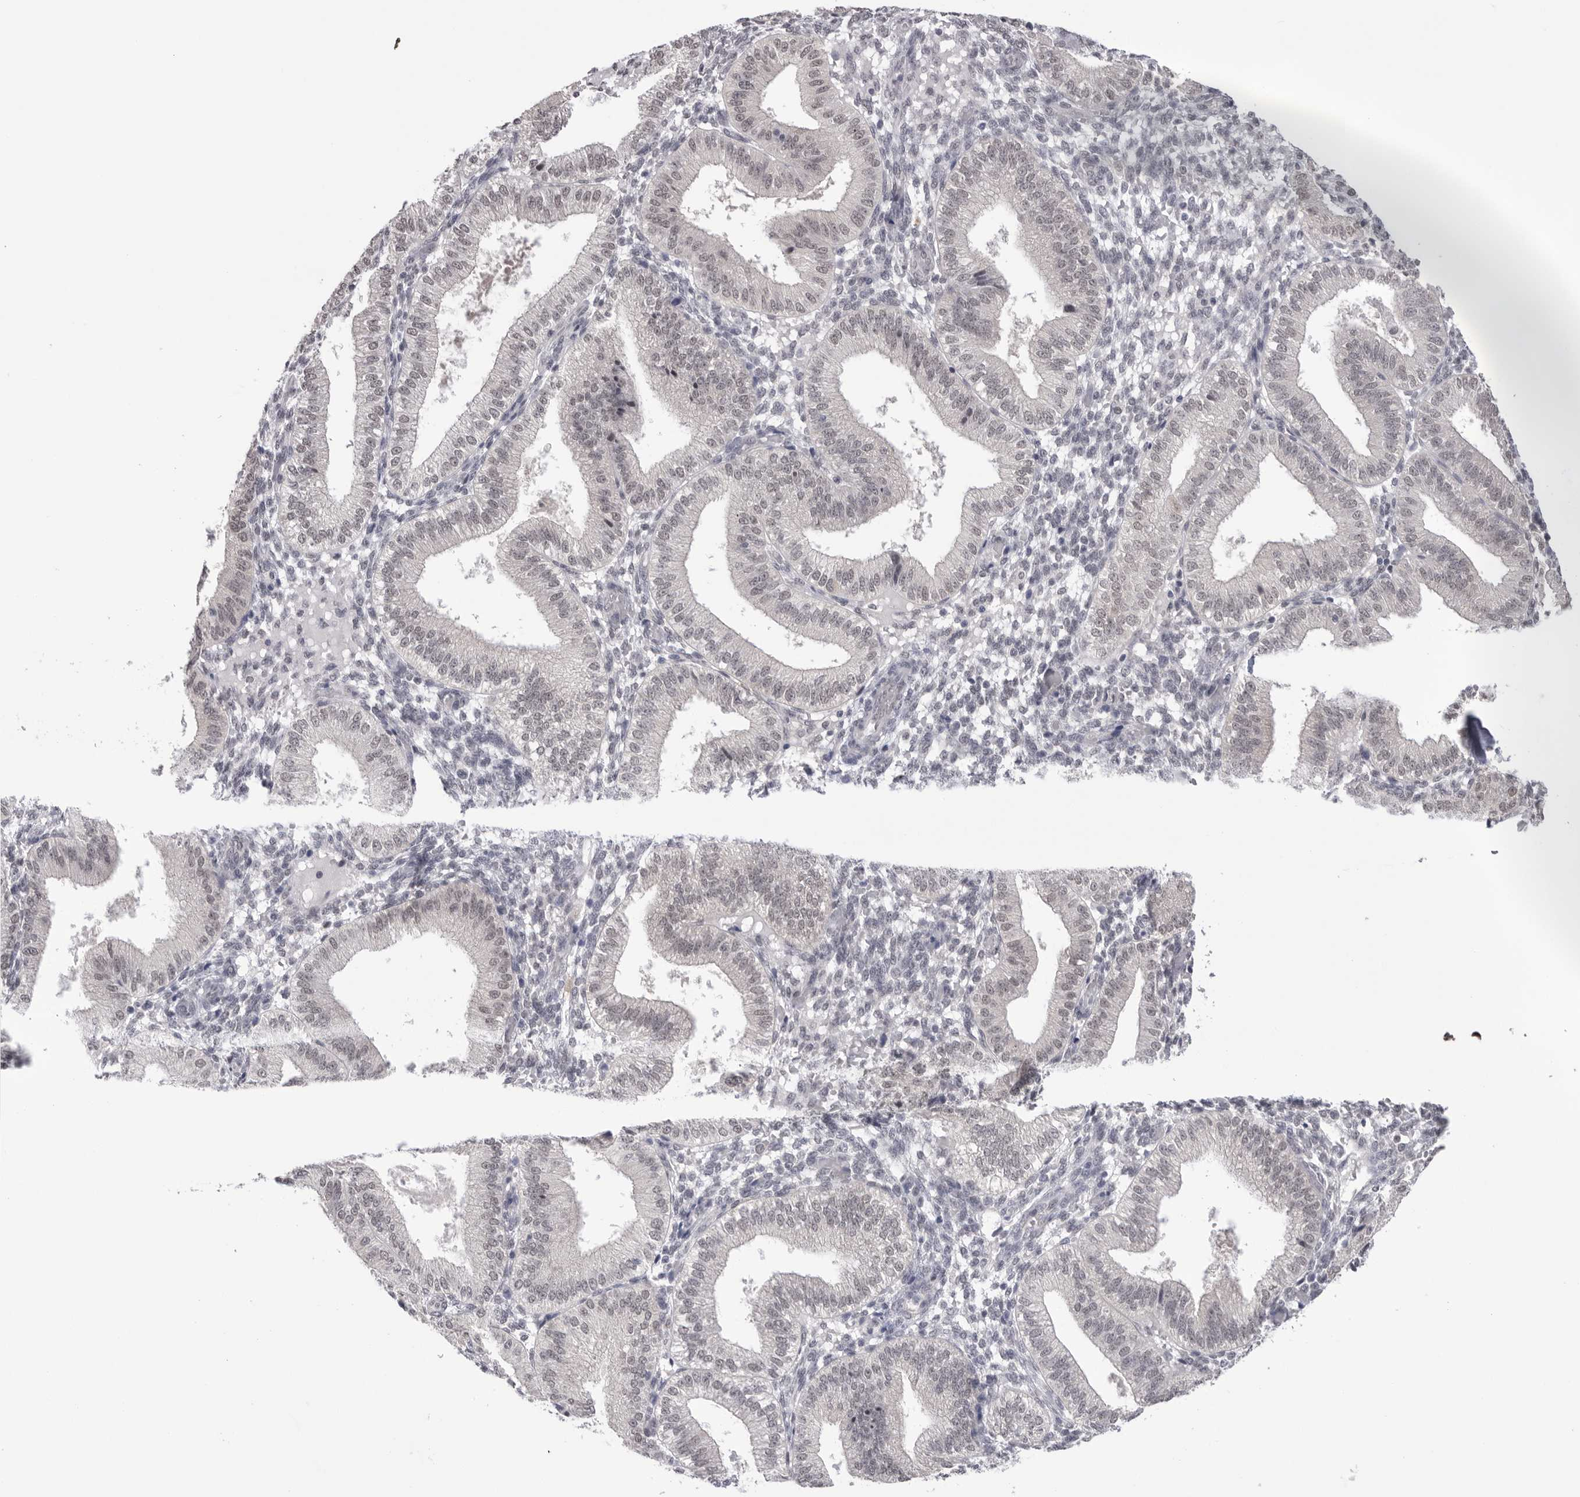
{"staining": {"intensity": "negative", "quantity": "none", "location": "none"}, "tissue": "endometrium", "cell_type": "Cells in endometrial stroma", "image_type": "normal", "snomed": [{"axis": "morphology", "description": "Normal tissue, NOS"}, {"axis": "topography", "description": "Endometrium"}], "caption": "High power microscopy image of an IHC image of normal endometrium, revealing no significant expression in cells in endometrial stroma.", "gene": "BCLAF3", "patient": {"sex": "female", "age": 39}}